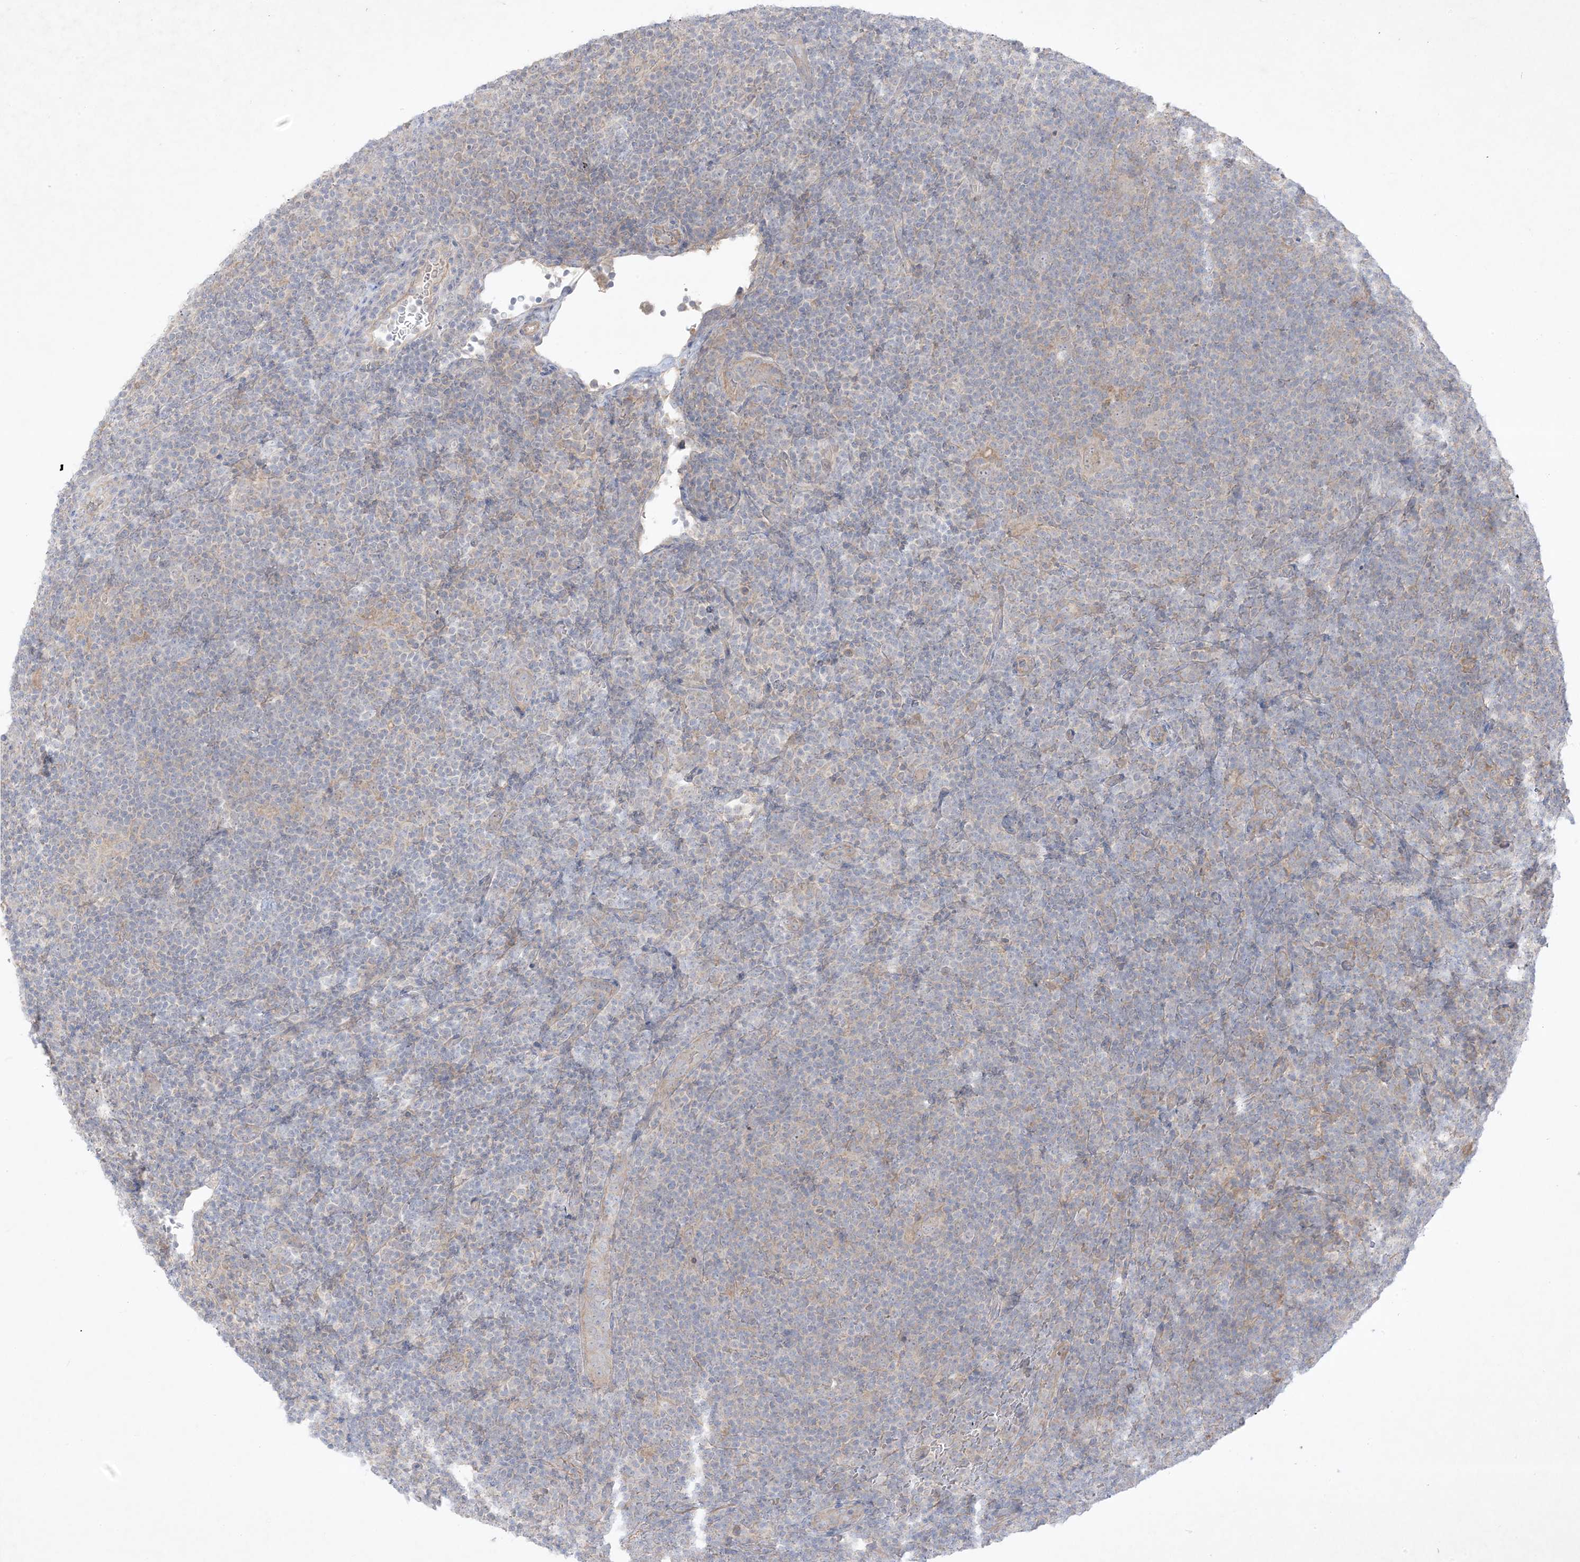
{"staining": {"intensity": "negative", "quantity": "none", "location": "none"}, "tissue": "lymphoma", "cell_type": "Tumor cells", "image_type": "cancer", "snomed": [{"axis": "morphology", "description": "Hodgkin's disease, NOS"}, {"axis": "topography", "description": "Lymph node"}], "caption": "Image shows no protein positivity in tumor cells of Hodgkin's disease tissue.", "gene": "PLEKHA3", "patient": {"sex": "female", "age": 57}}